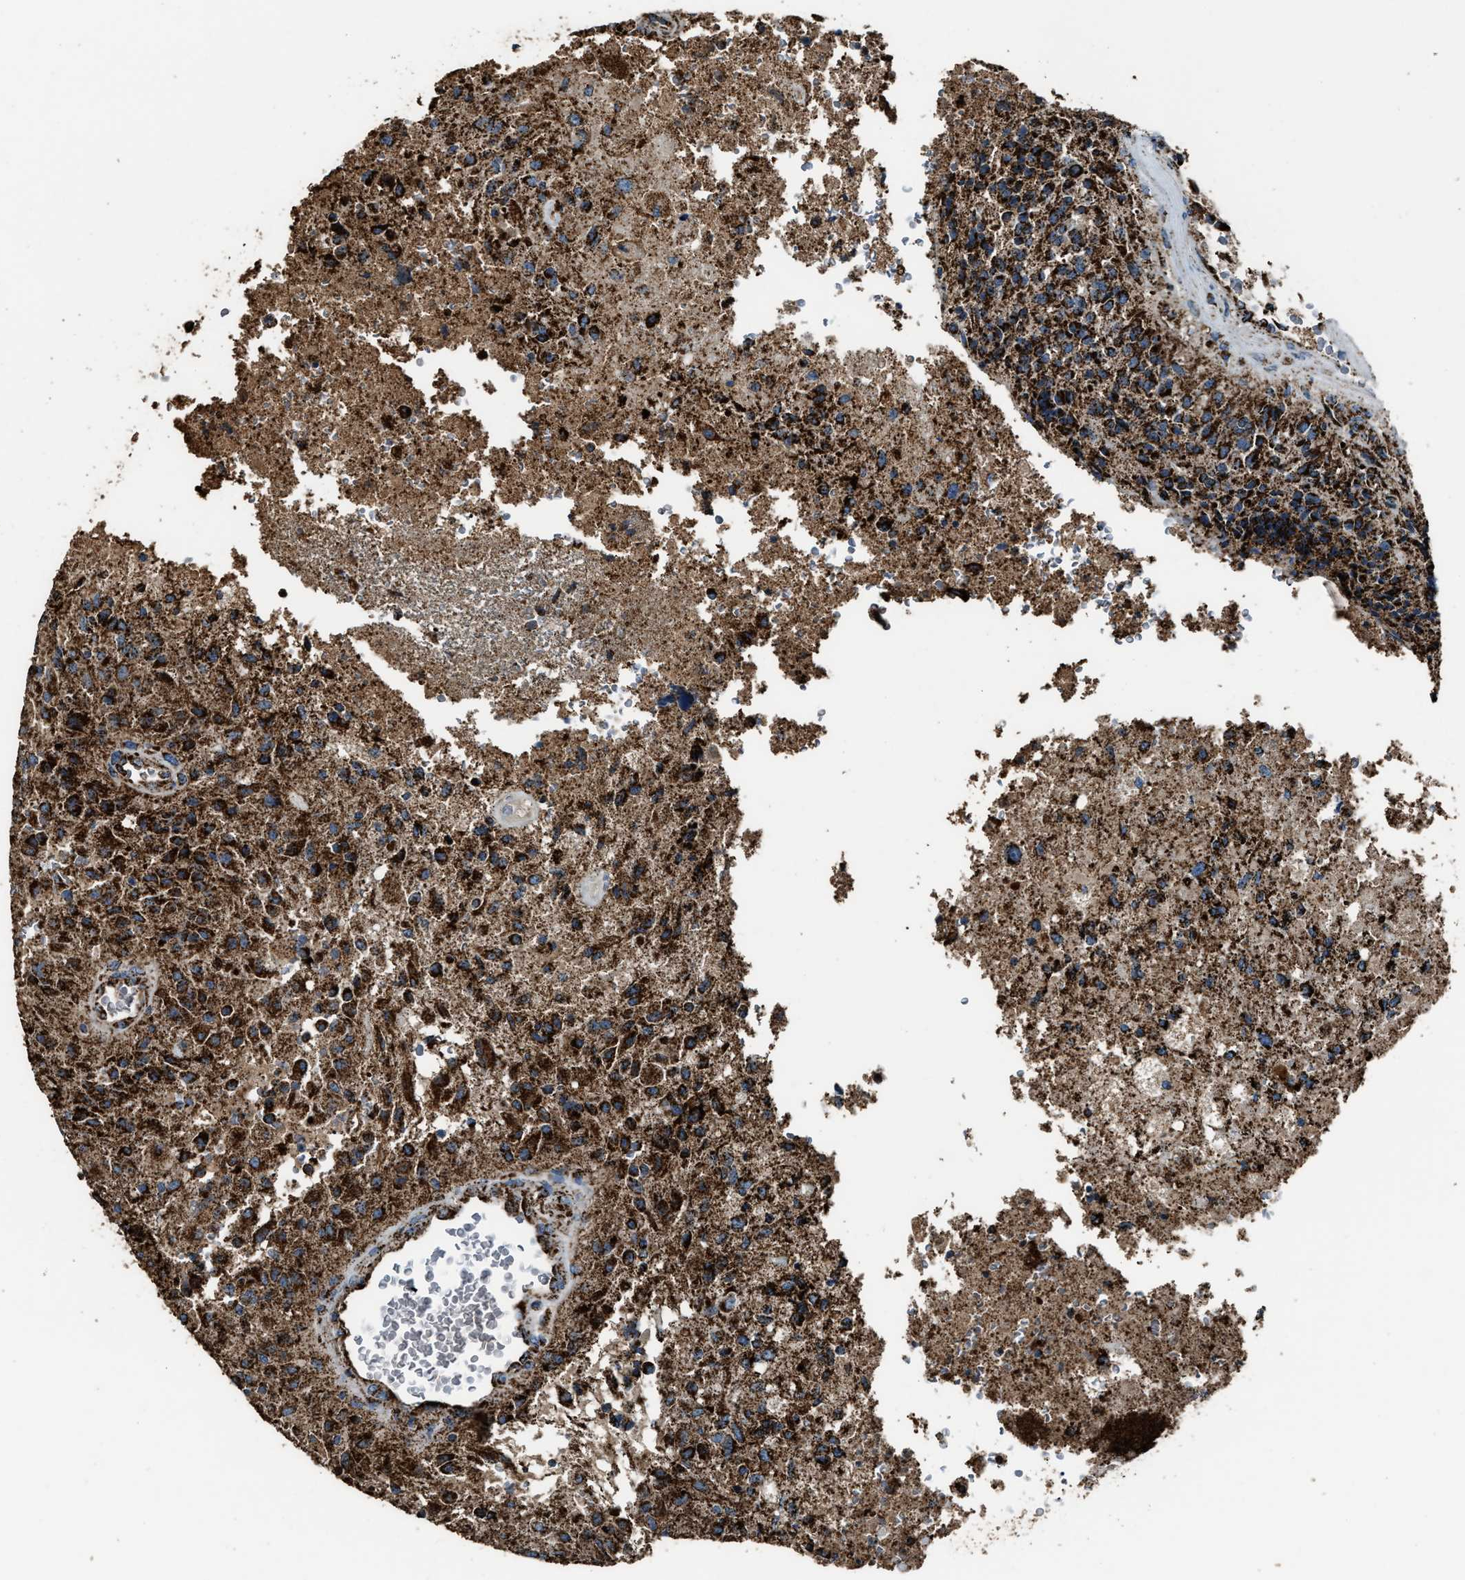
{"staining": {"intensity": "strong", "quantity": ">75%", "location": "cytoplasmic/membranous"}, "tissue": "glioma", "cell_type": "Tumor cells", "image_type": "cancer", "snomed": [{"axis": "morphology", "description": "Normal tissue, NOS"}, {"axis": "morphology", "description": "Glioma, malignant, High grade"}, {"axis": "topography", "description": "Cerebral cortex"}], "caption": "High-magnification brightfield microscopy of glioma stained with DAB (brown) and counterstained with hematoxylin (blue). tumor cells exhibit strong cytoplasmic/membranous expression is identified in about>75% of cells.", "gene": "MDH2", "patient": {"sex": "male", "age": 77}}